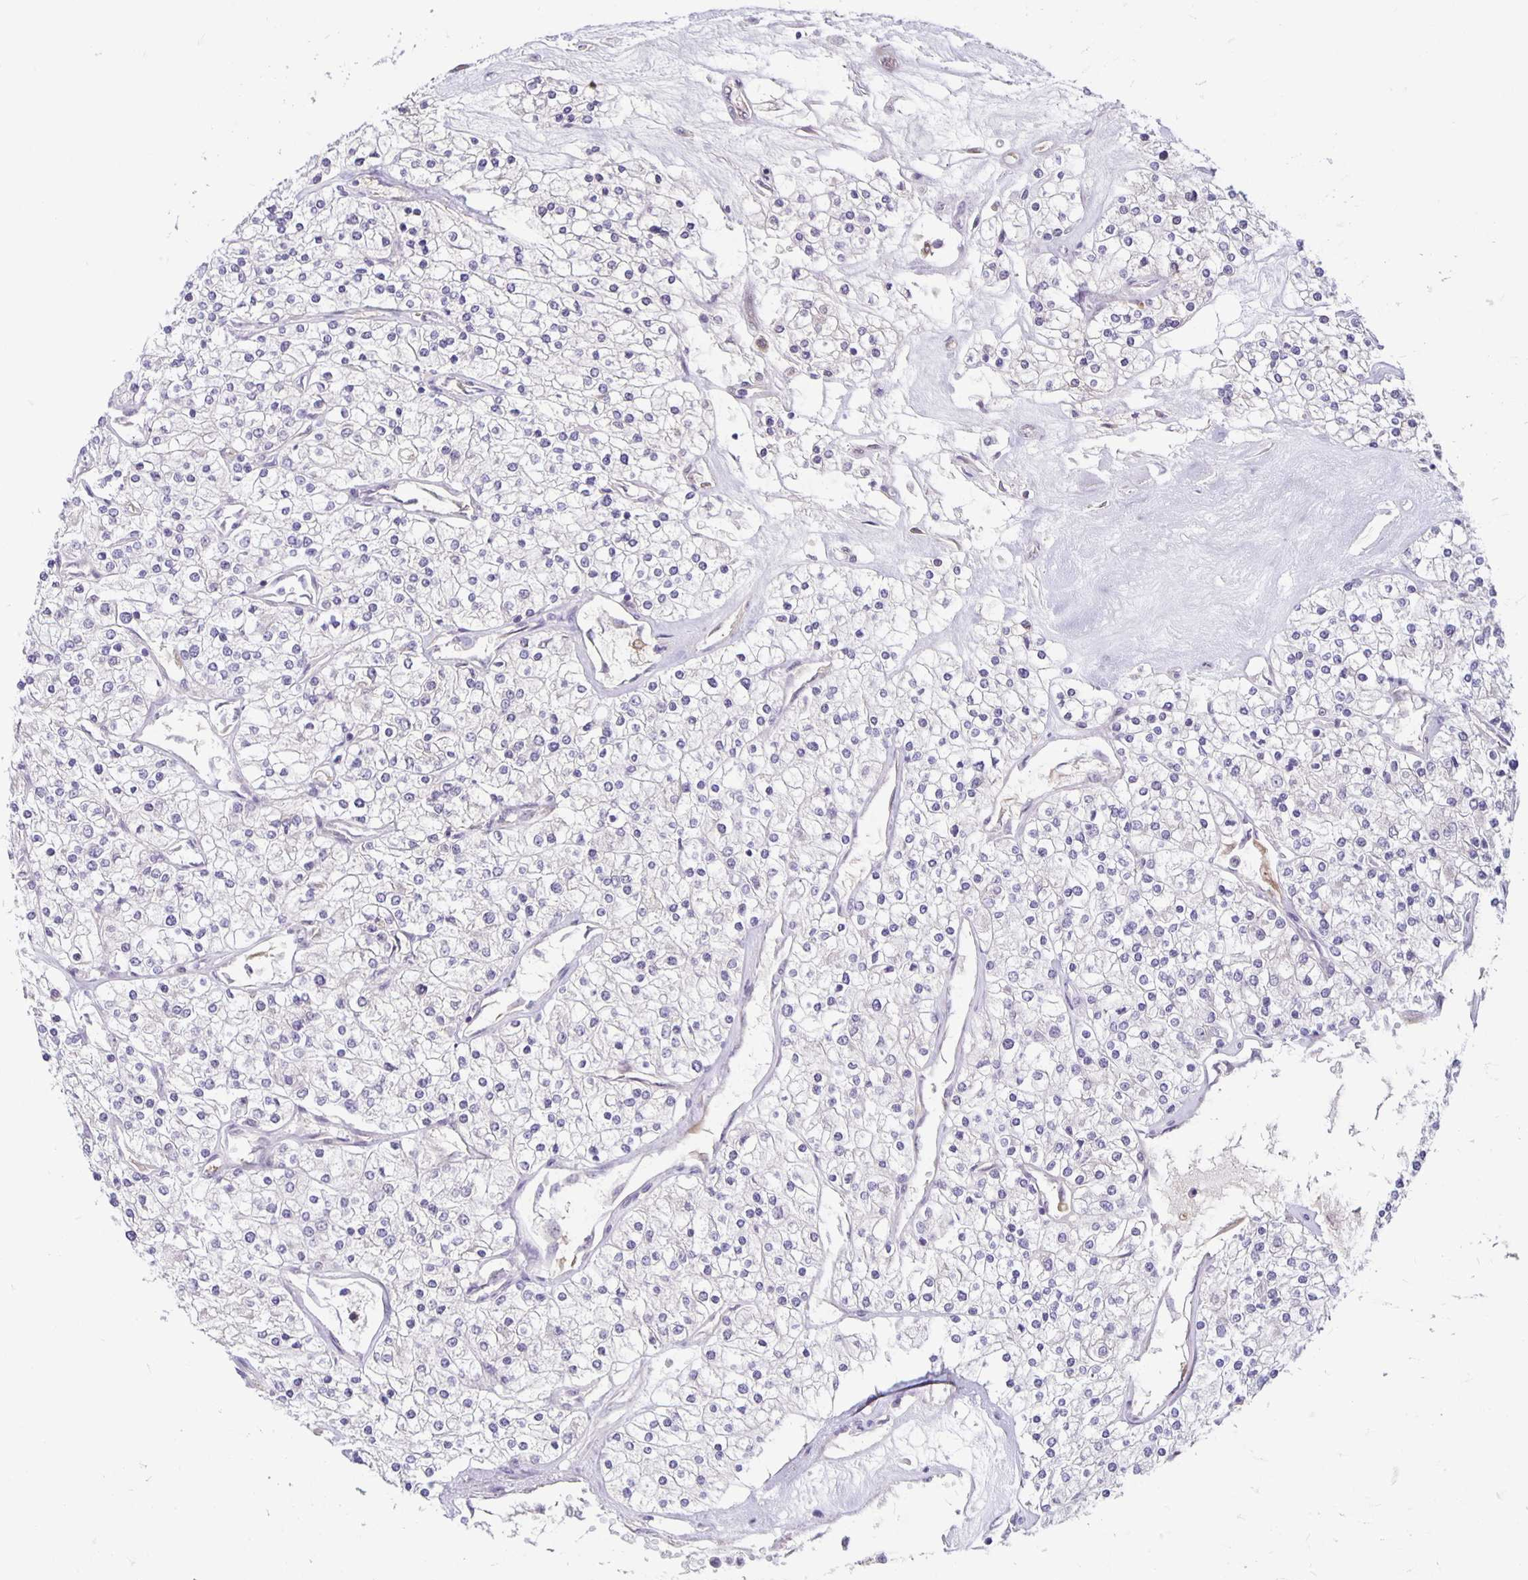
{"staining": {"intensity": "negative", "quantity": "none", "location": "none"}, "tissue": "renal cancer", "cell_type": "Tumor cells", "image_type": "cancer", "snomed": [{"axis": "morphology", "description": "Adenocarcinoma, NOS"}, {"axis": "topography", "description": "Kidney"}], "caption": "There is no significant expression in tumor cells of renal adenocarcinoma.", "gene": "TAX1BP3", "patient": {"sex": "male", "age": 80}}